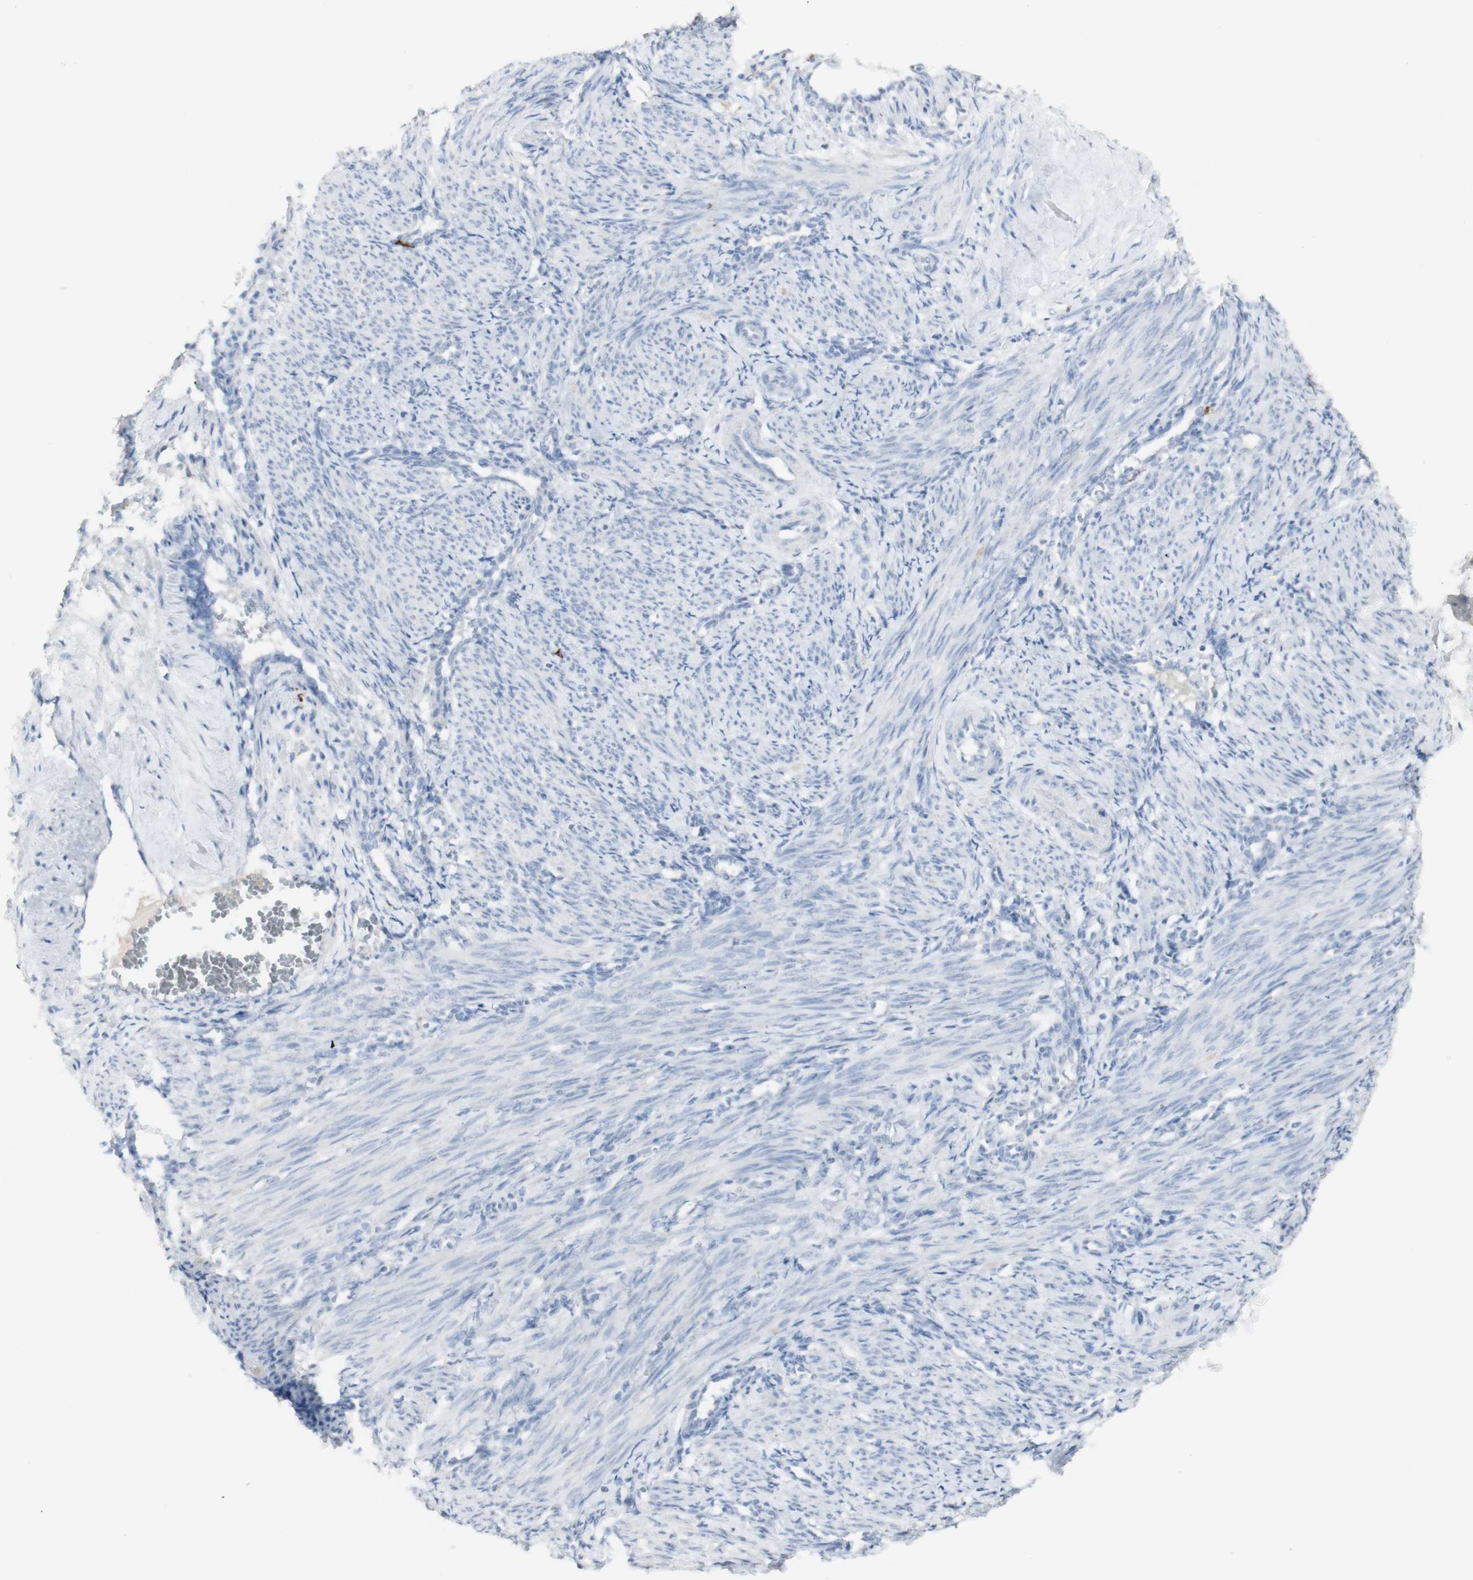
{"staining": {"intensity": "negative", "quantity": "none", "location": "none"}, "tissue": "smooth muscle", "cell_type": "Smooth muscle cells", "image_type": "normal", "snomed": [{"axis": "morphology", "description": "Normal tissue, NOS"}, {"axis": "topography", "description": "Endometrium"}], "caption": "The IHC micrograph has no significant staining in smooth muscle cells of smooth muscle. (DAB immunohistochemistry (IHC) with hematoxylin counter stain).", "gene": "CD207", "patient": {"sex": "female", "age": 33}}